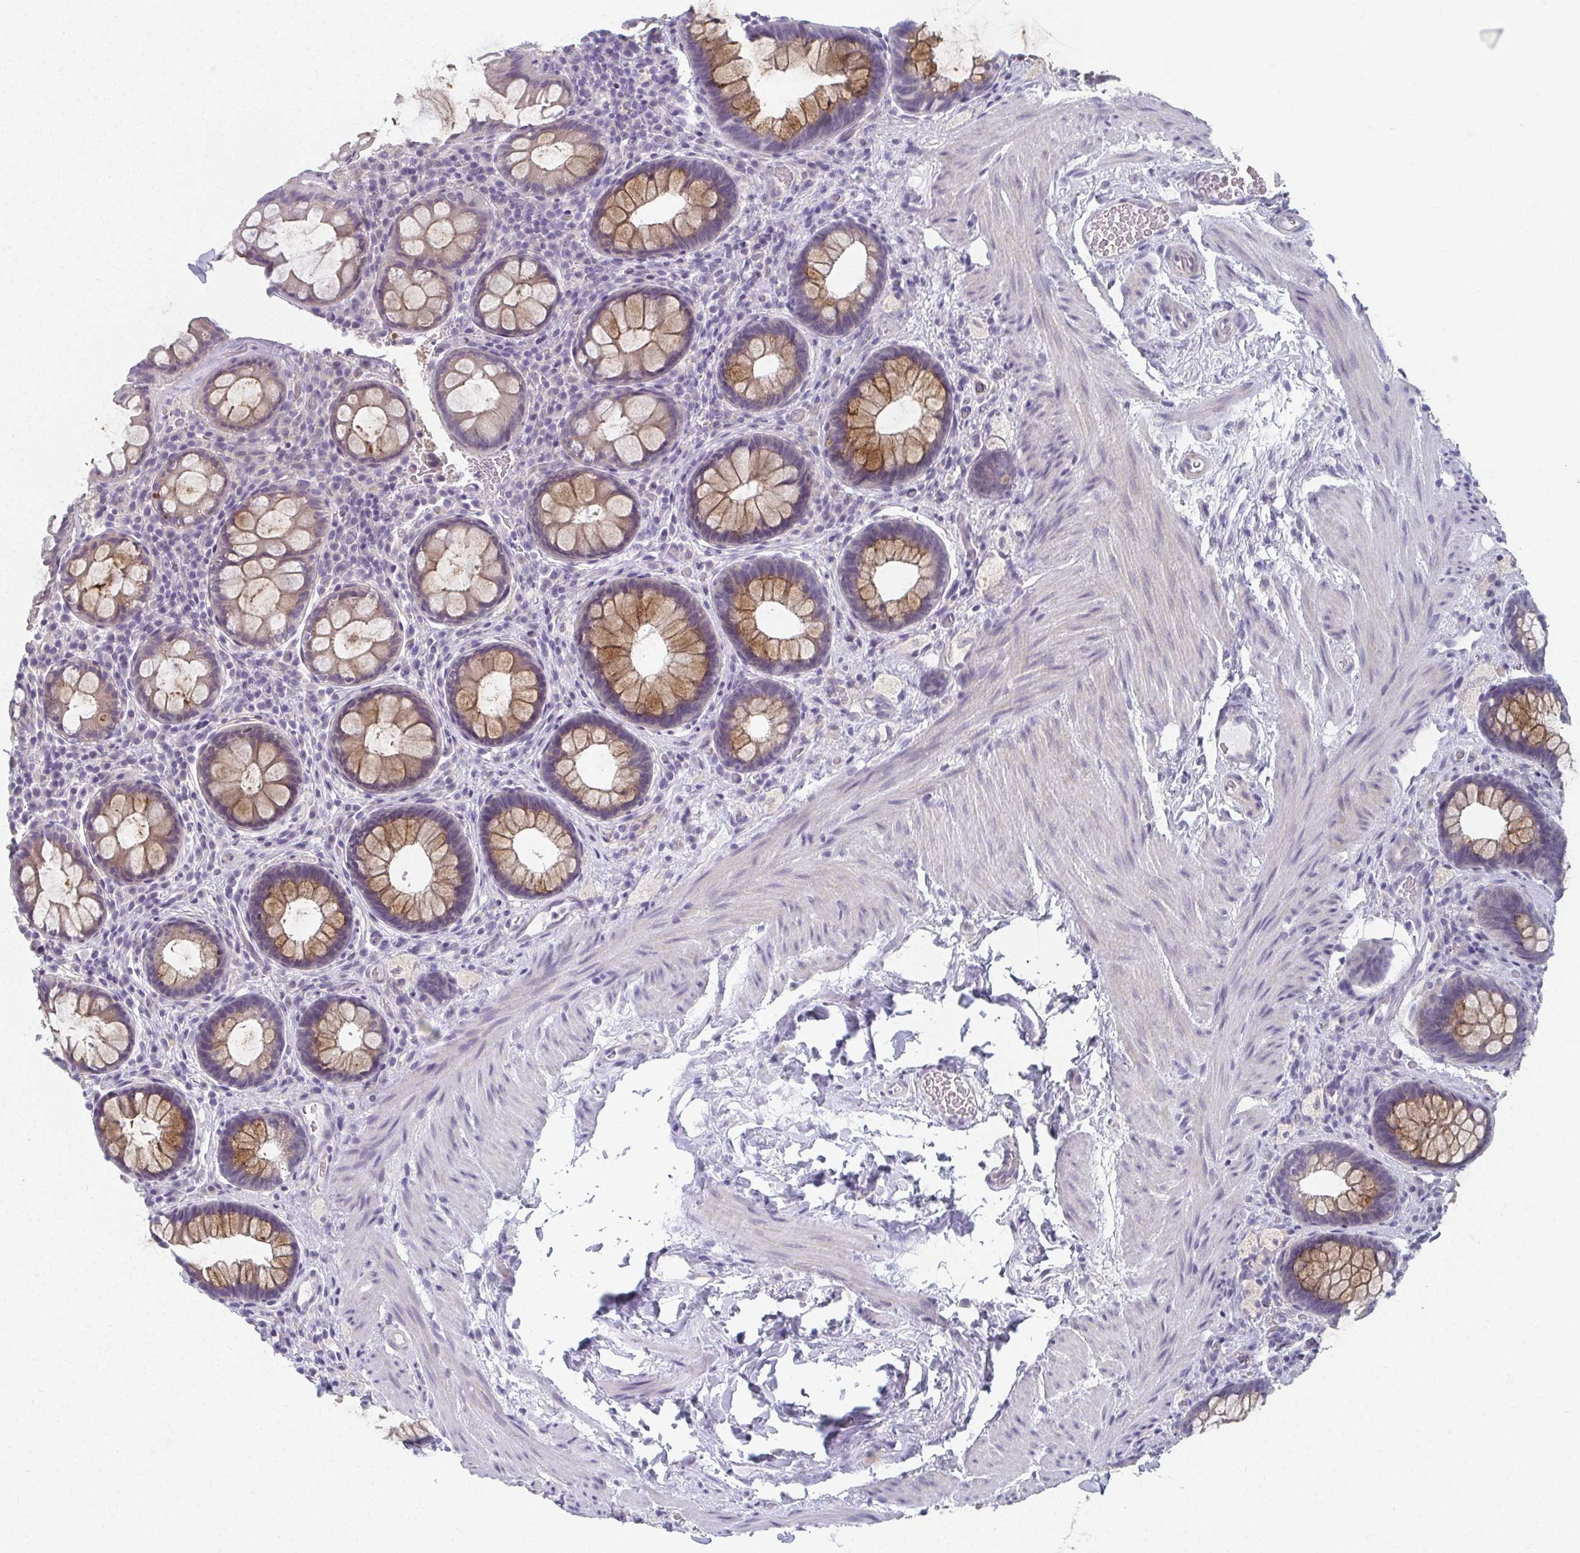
{"staining": {"intensity": "moderate", "quantity": "25%-75%", "location": "cytoplasmic/membranous"}, "tissue": "rectum", "cell_type": "Glandular cells", "image_type": "normal", "snomed": [{"axis": "morphology", "description": "Normal tissue, NOS"}, {"axis": "topography", "description": "Rectum"}], "caption": "Immunohistochemistry histopathology image of unremarkable rectum stained for a protein (brown), which shows medium levels of moderate cytoplasmic/membranous positivity in approximately 25%-75% of glandular cells.", "gene": "CAMKV", "patient": {"sex": "female", "age": 69}}